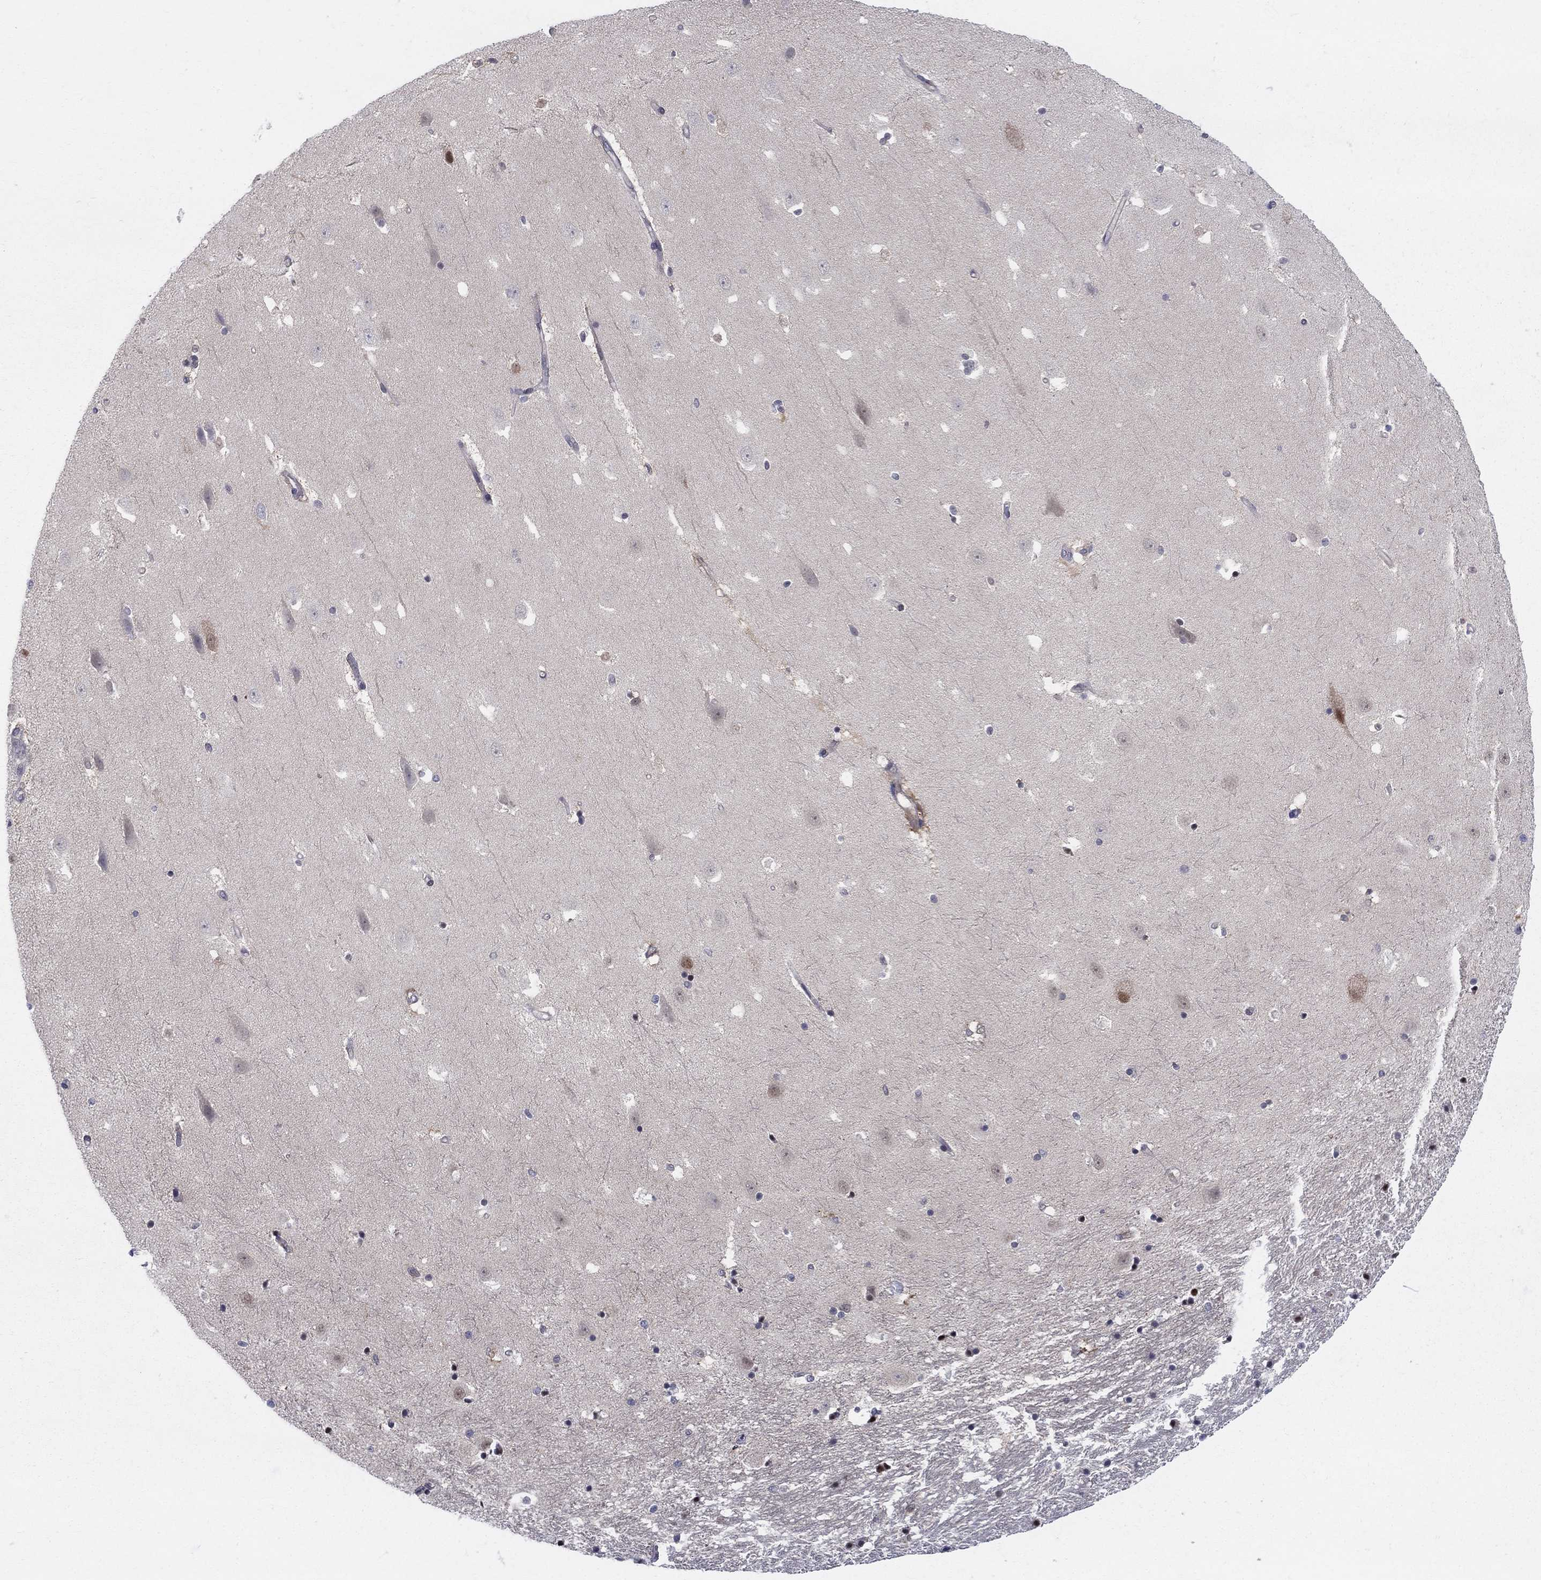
{"staining": {"intensity": "negative", "quantity": "none", "location": "none"}, "tissue": "hippocampus", "cell_type": "Glial cells", "image_type": "normal", "snomed": [{"axis": "morphology", "description": "Normal tissue, NOS"}, {"axis": "topography", "description": "Hippocampus"}], "caption": "Histopathology image shows no protein positivity in glial cells of unremarkable hippocampus. (Brightfield microscopy of DAB (3,3'-diaminobenzidine) immunohistochemistry at high magnification).", "gene": "ZNHIT3", "patient": {"sex": "male", "age": 49}}